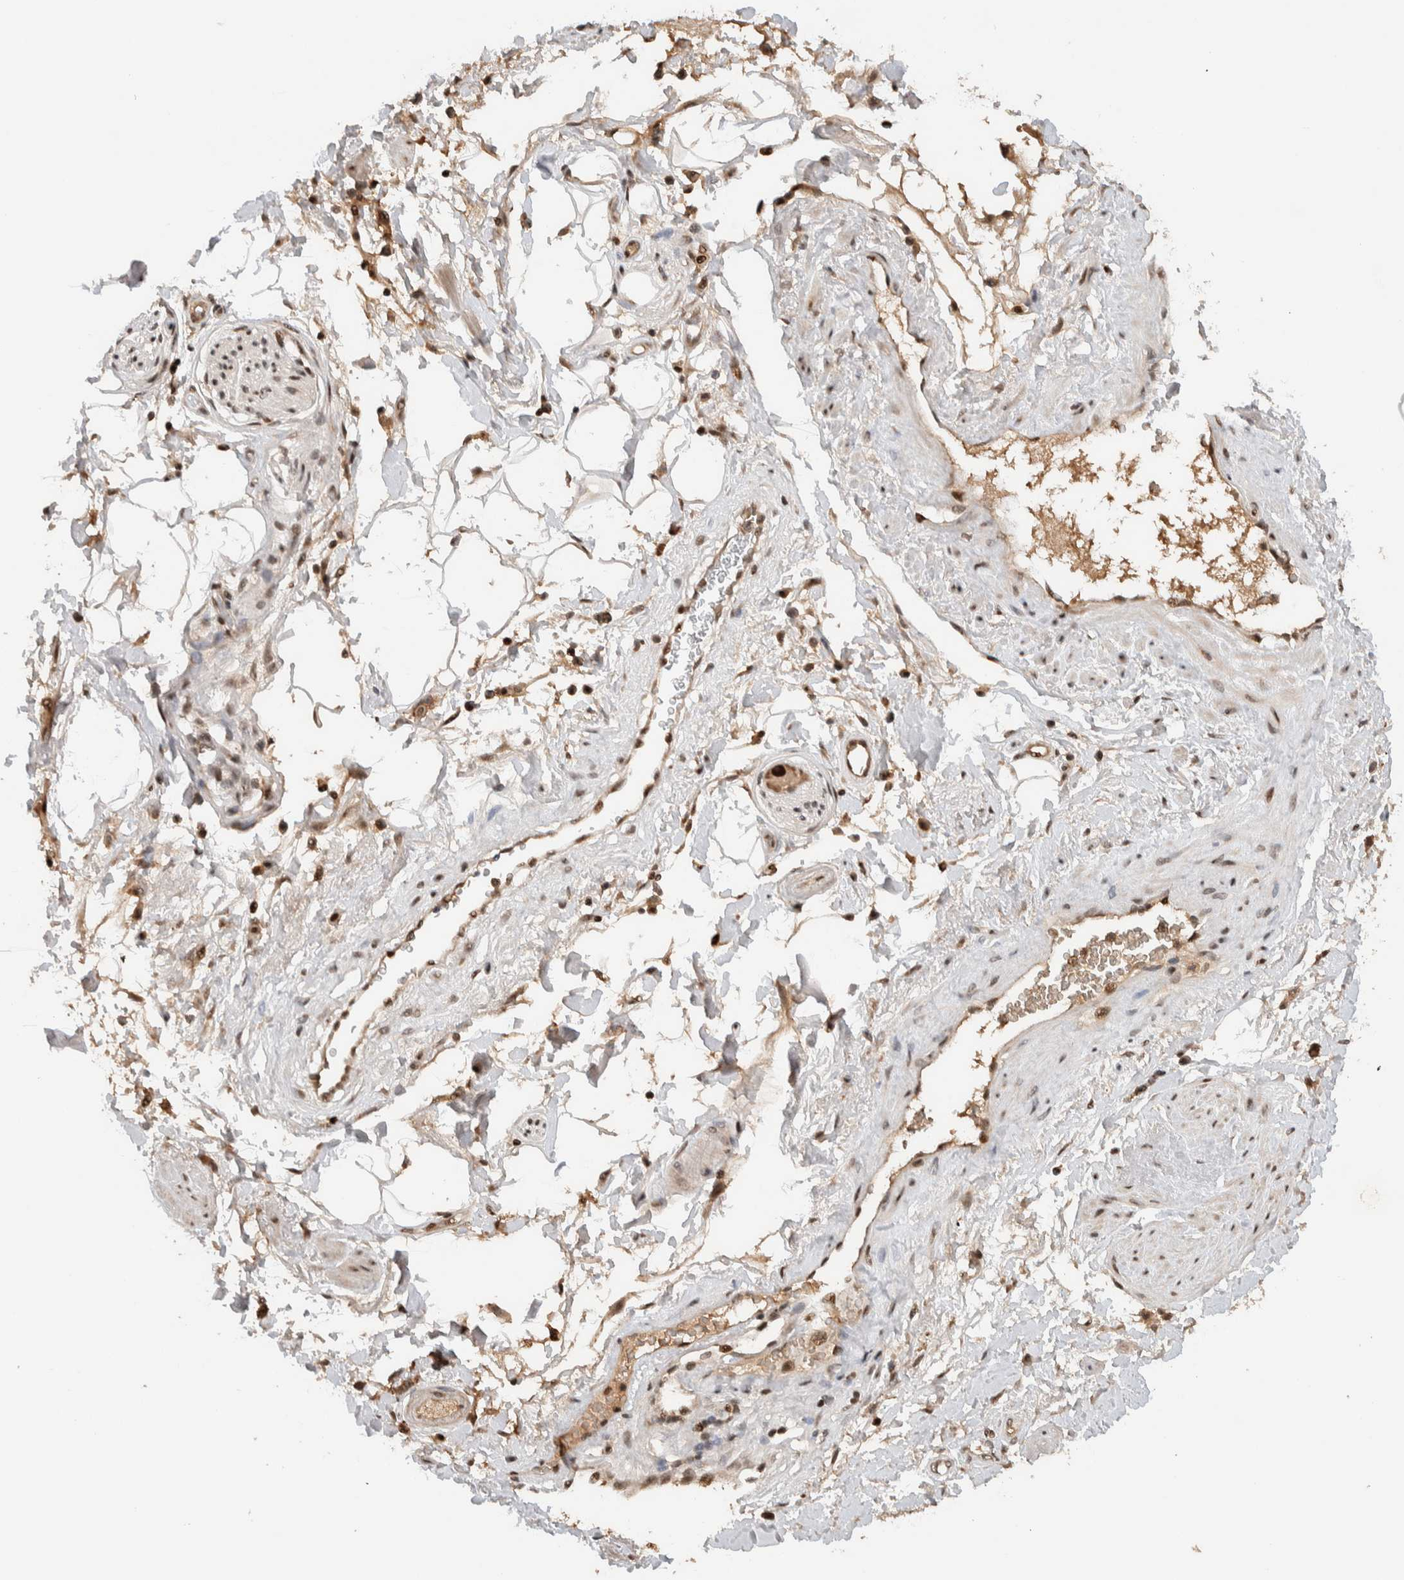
{"staining": {"intensity": "moderate", "quantity": ">75%", "location": "cytoplasmic/membranous,nuclear"}, "tissue": "adipose tissue", "cell_type": "Adipocytes", "image_type": "normal", "snomed": [{"axis": "morphology", "description": "Normal tissue, NOS"}, {"axis": "topography", "description": "Soft tissue"}, {"axis": "topography", "description": "Peripheral nerve tissue"}], "caption": "A medium amount of moderate cytoplasmic/membranous,nuclear expression is present in approximately >75% of adipocytes in normal adipose tissue. (DAB IHC with brightfield microscopy, high magnification).", "gene": "ZNF521", "patient": {"sex": "female", "age": 71}}